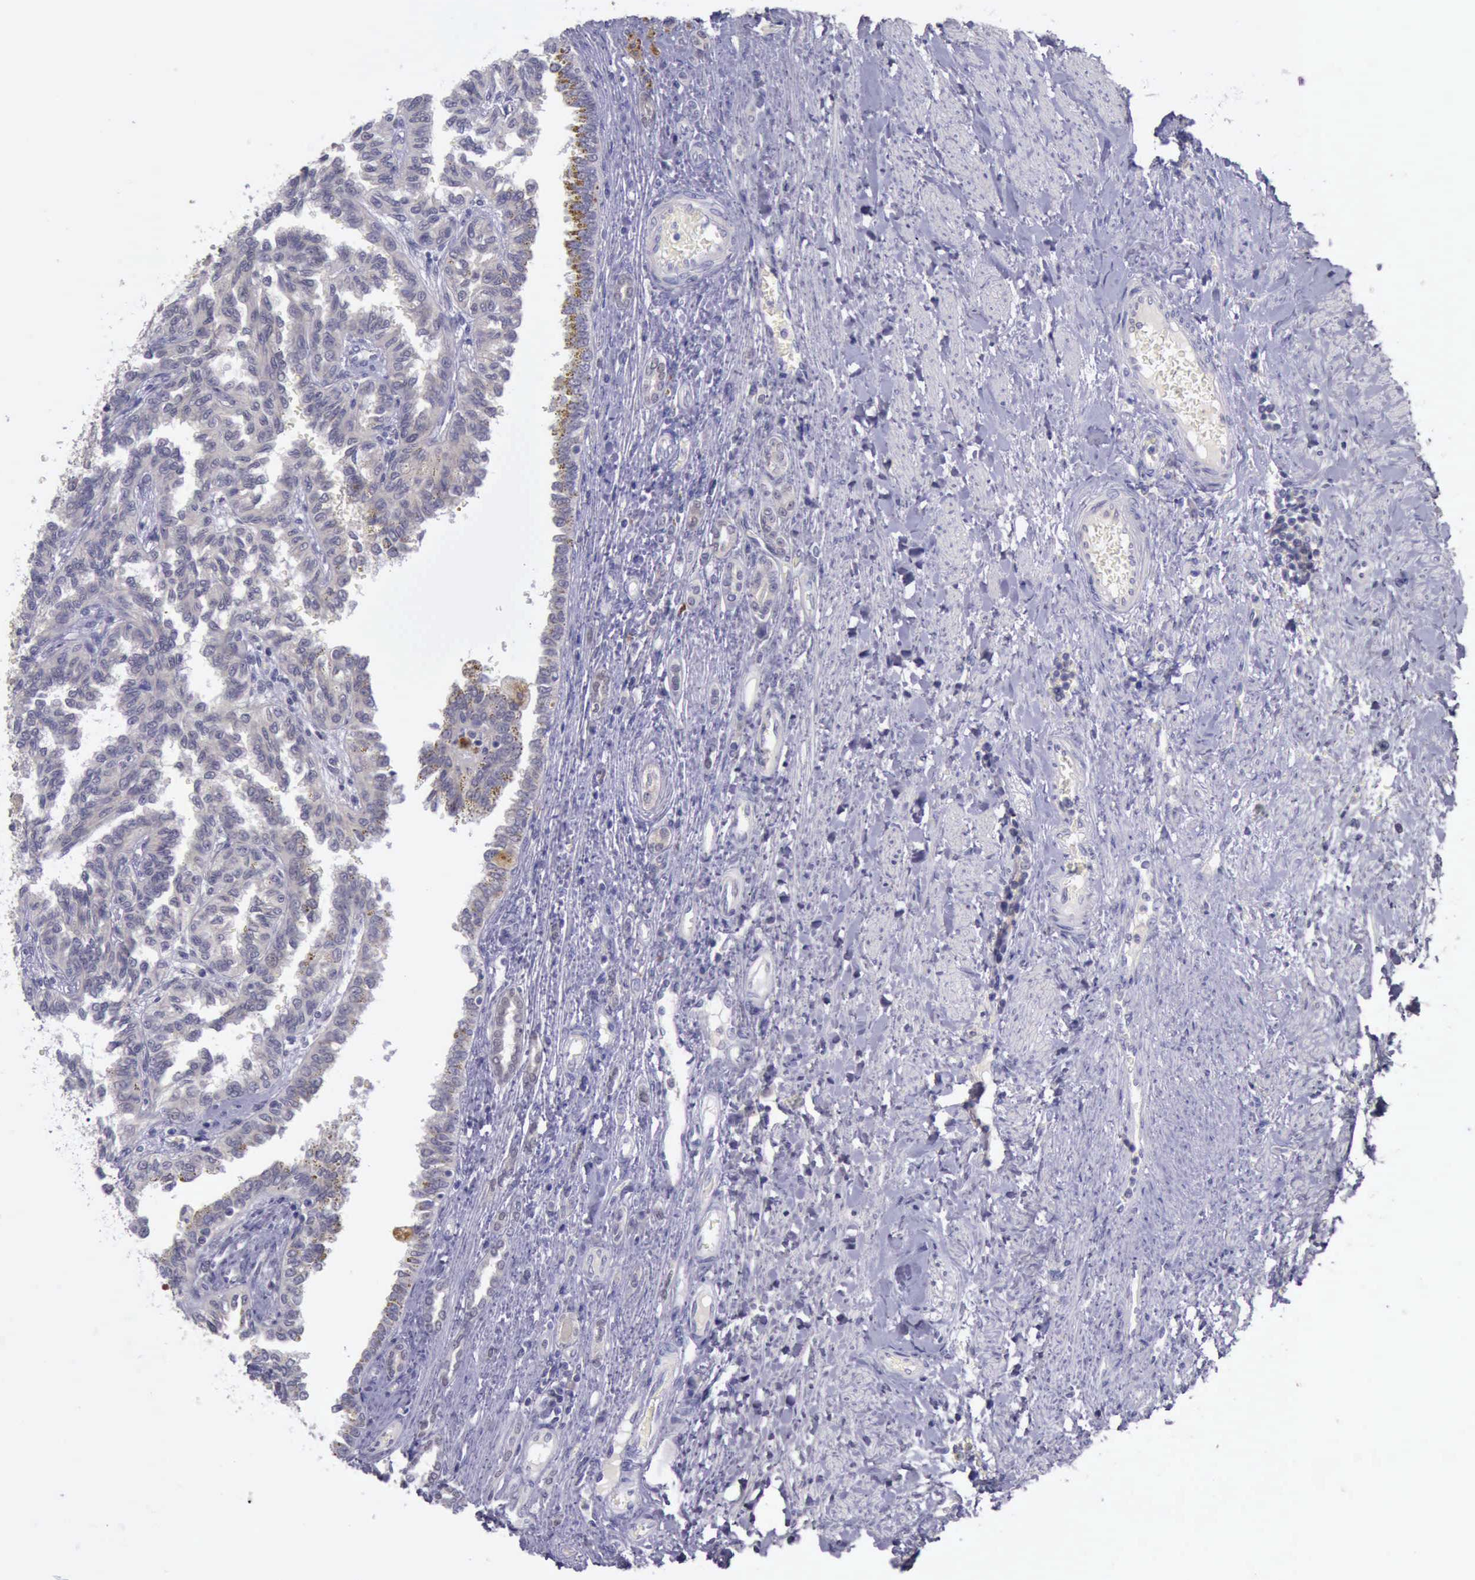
{"staining": {"intensity": "weak", "quantity": ">75%", "location": "cytoplasmic/membranous"}, "tissue": "renal cancer", "cell_type": "Tumor cells", "image_type": "cancer", "snomed": [{"axis": "morphology", "description": "Inflammation, NOS"}, {"axis": "morphology", "description": "Adenocarcinoma, NOS"}, {"axis": "topography", "description": "Kidney"}], "caption": "The photomicrograph displays a brown stain indicating the presence of a protein in the cytoplasmic/membranous of tumor cells in renal cancer (adenocarcinoma). (brown staining indicates protein expression, while blue staining denotes nuclei).", "gene": "ARNT2", "patient": {"sex": "male", "age": 68}}